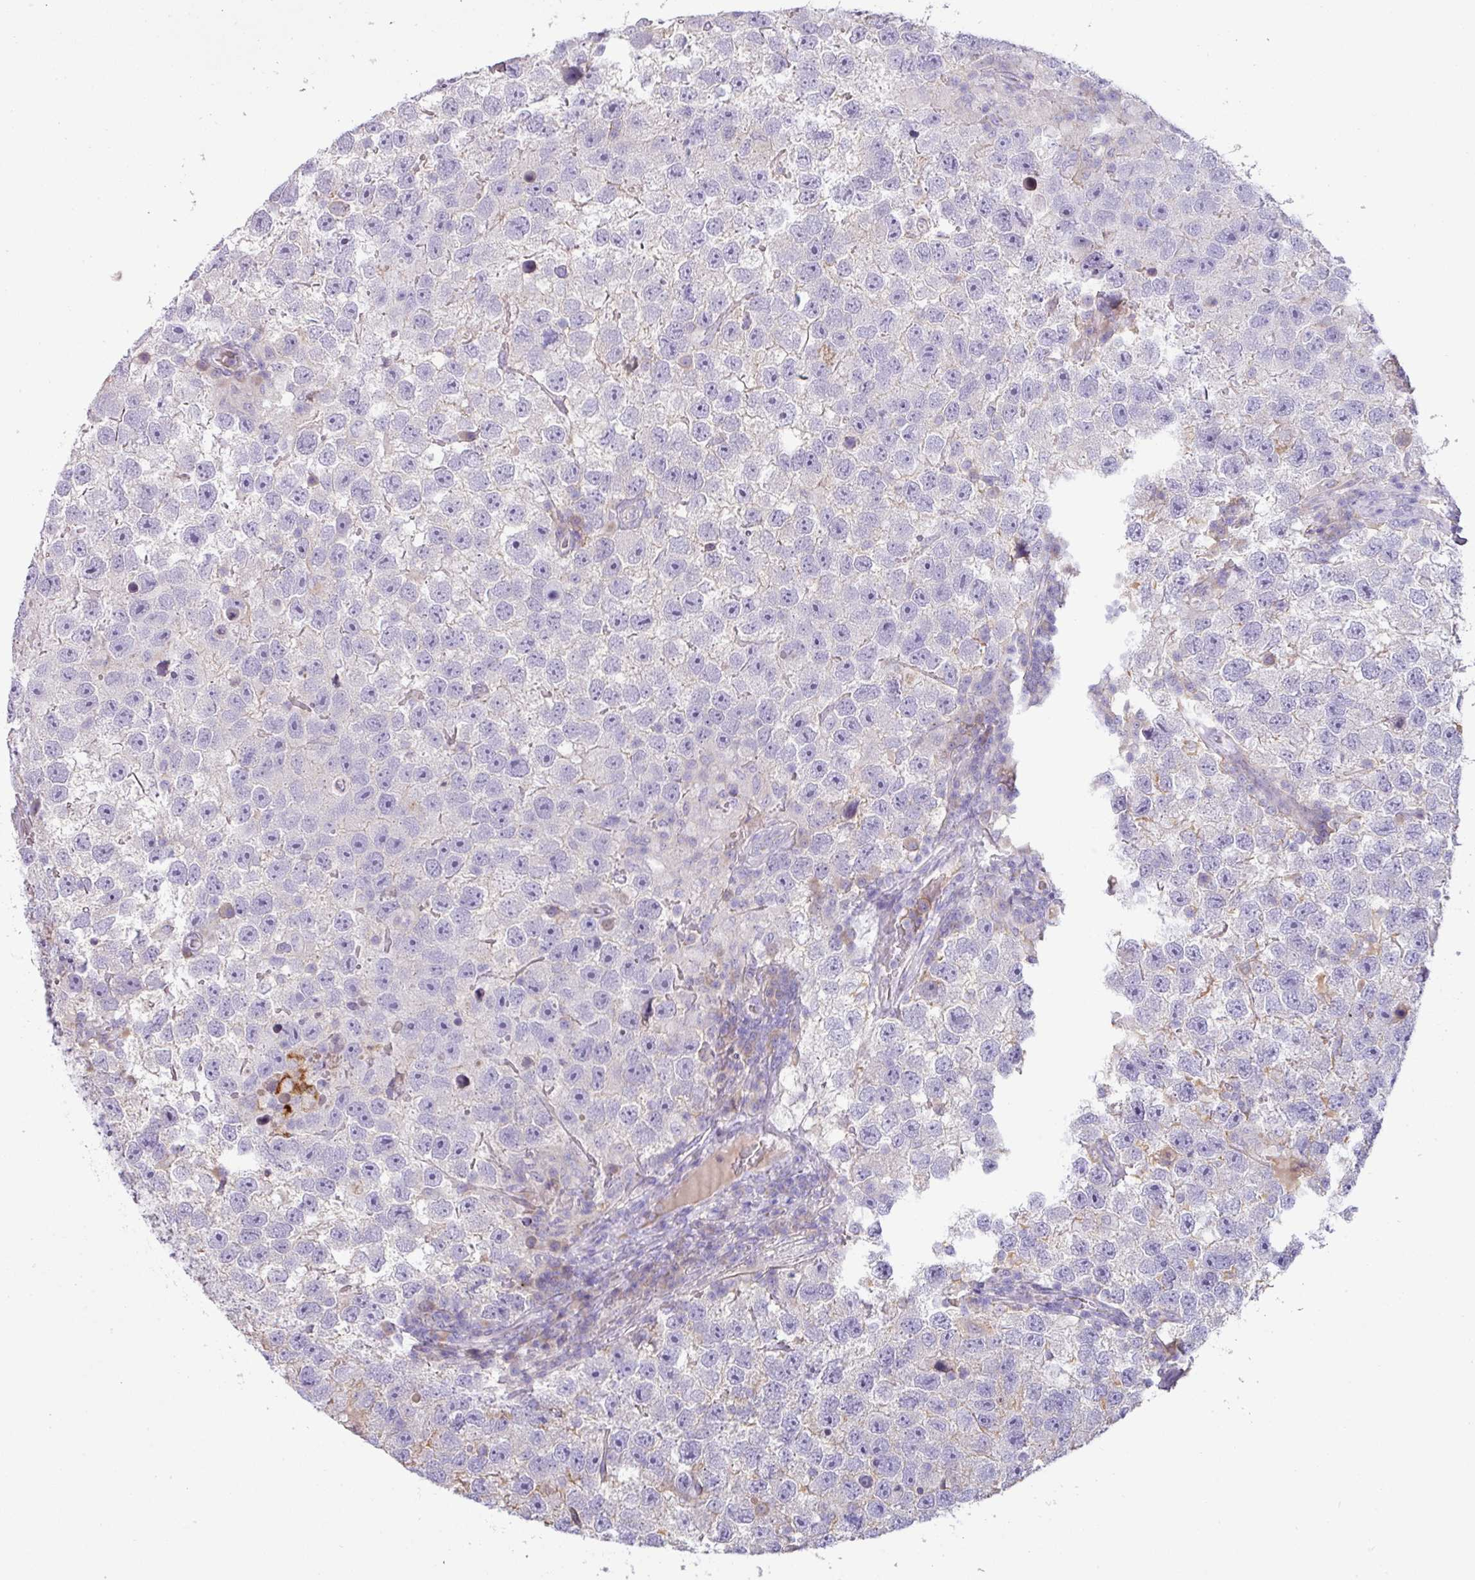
{"staining": {"intensity": "negative", "quantity": "none", "location": "none"}, "tissue": "testis cancer", "cell_type": "Tumor cells", "image_type": "cancer", "snomed": [{"axis": "morphology", "description": "Seminoma, NOS"}, {"axis": "topography", "description": "Testis"}], "caption": "Tumor cells show no significant positivity in testis cancer.", "gene": "OR6C6", "patient": {"sex": "male", "age": 26}}